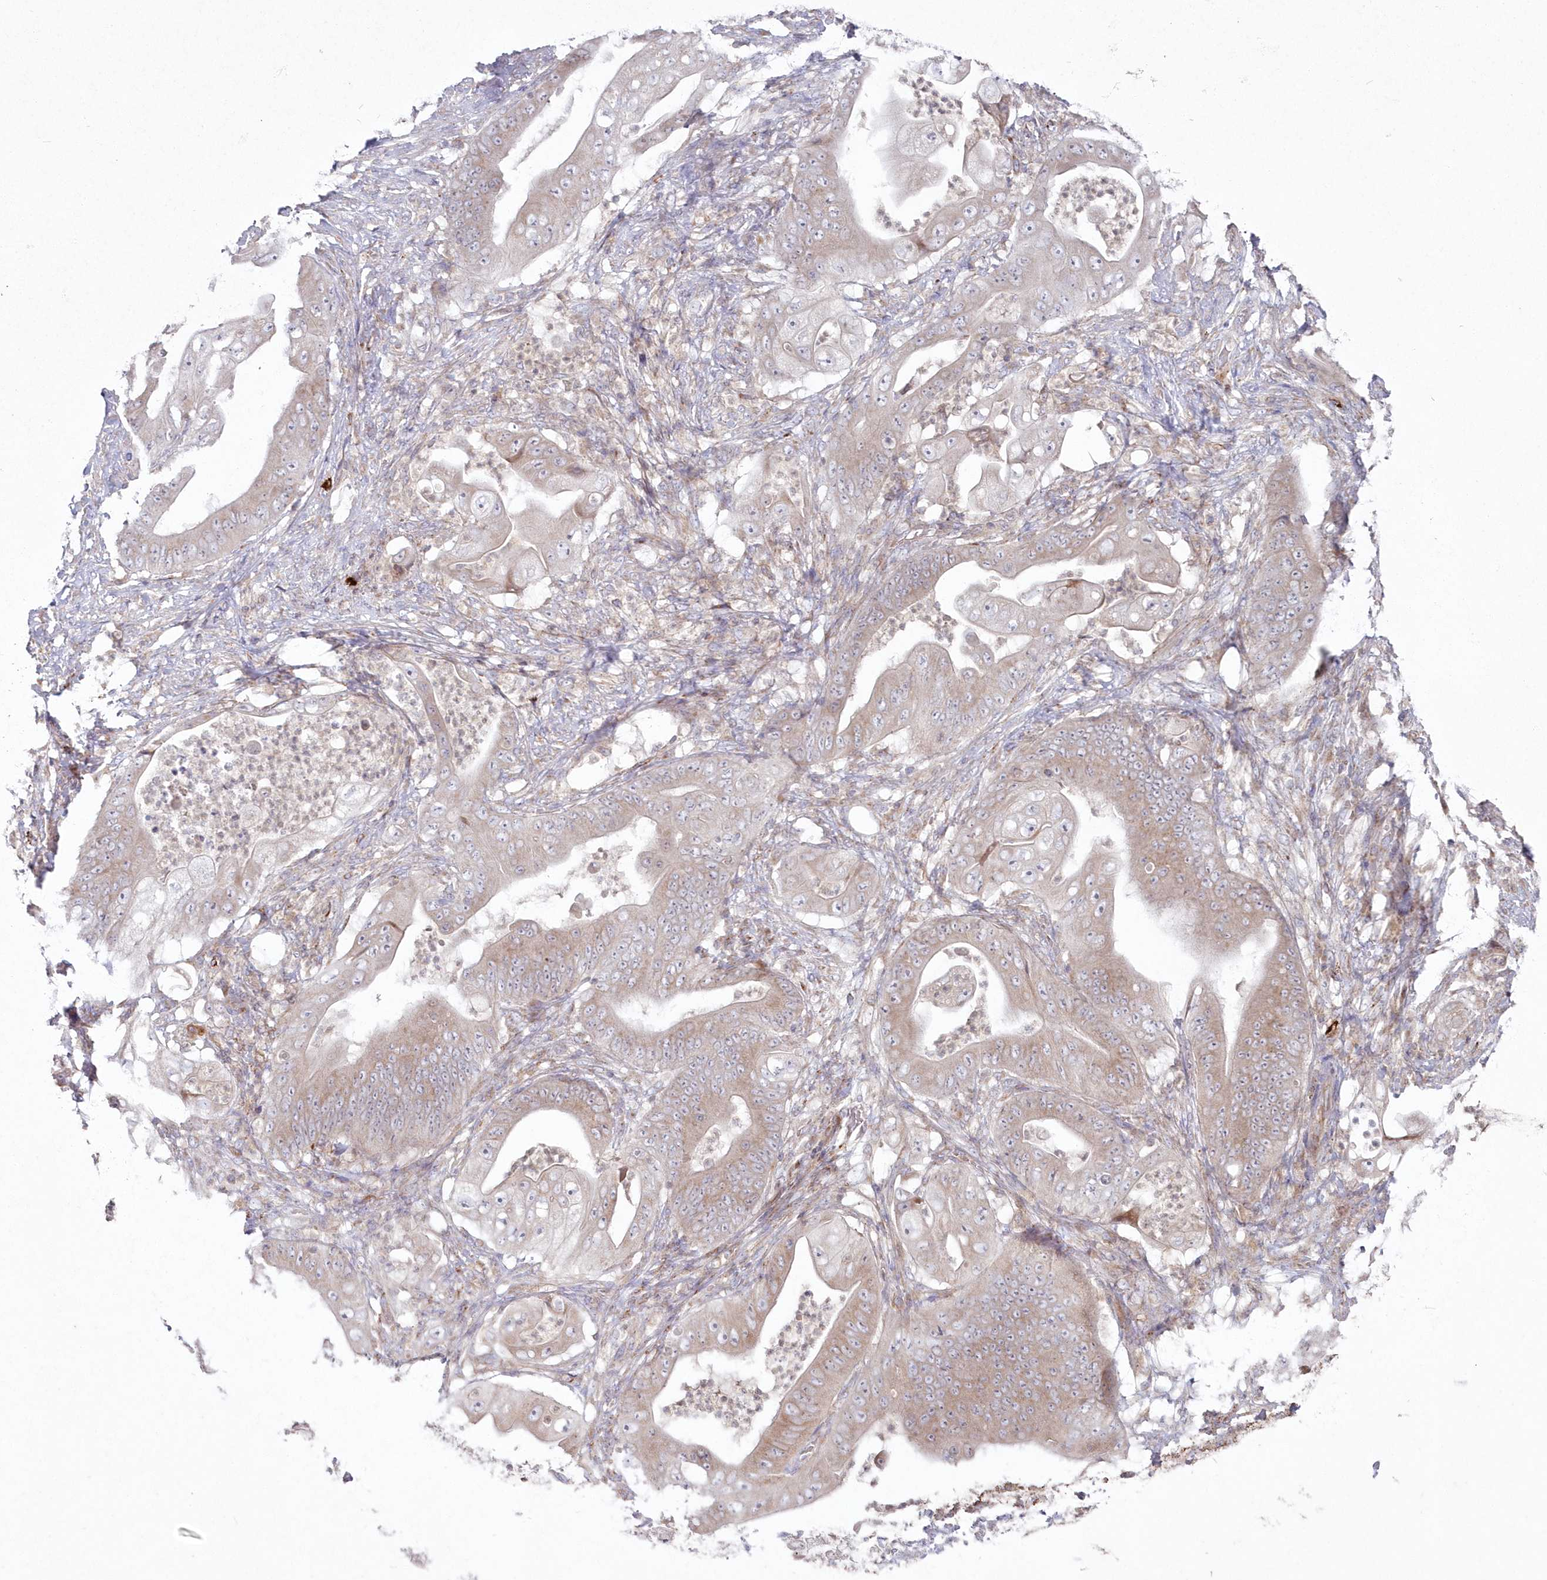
{"staining": {"intensity": "weak", "quantity": ">75%", "location": "cytoplasmic/membranous"}, "tissue": "stomach cancer", "cell_type": "Tumor cells", "image_type": "cancer", "snomed": [{"axis": "morphology", "description": "Adenocarcinoma, NOS"}, {"axis": "topography", "description": "Stomach"}], "caption": "Immunohistochemistry (IHC) image of neoplastic tissue: stomach cancer (adenocarcinoma) stained using IHC displays low levels of weak protein expression localized specifically in the cytoplasmic/membranous of tumor cells, appearing as a cytoplasmic/membranous brown color.", "gene": "ARSB", "patient": {"sex": "female", "age": 73}}